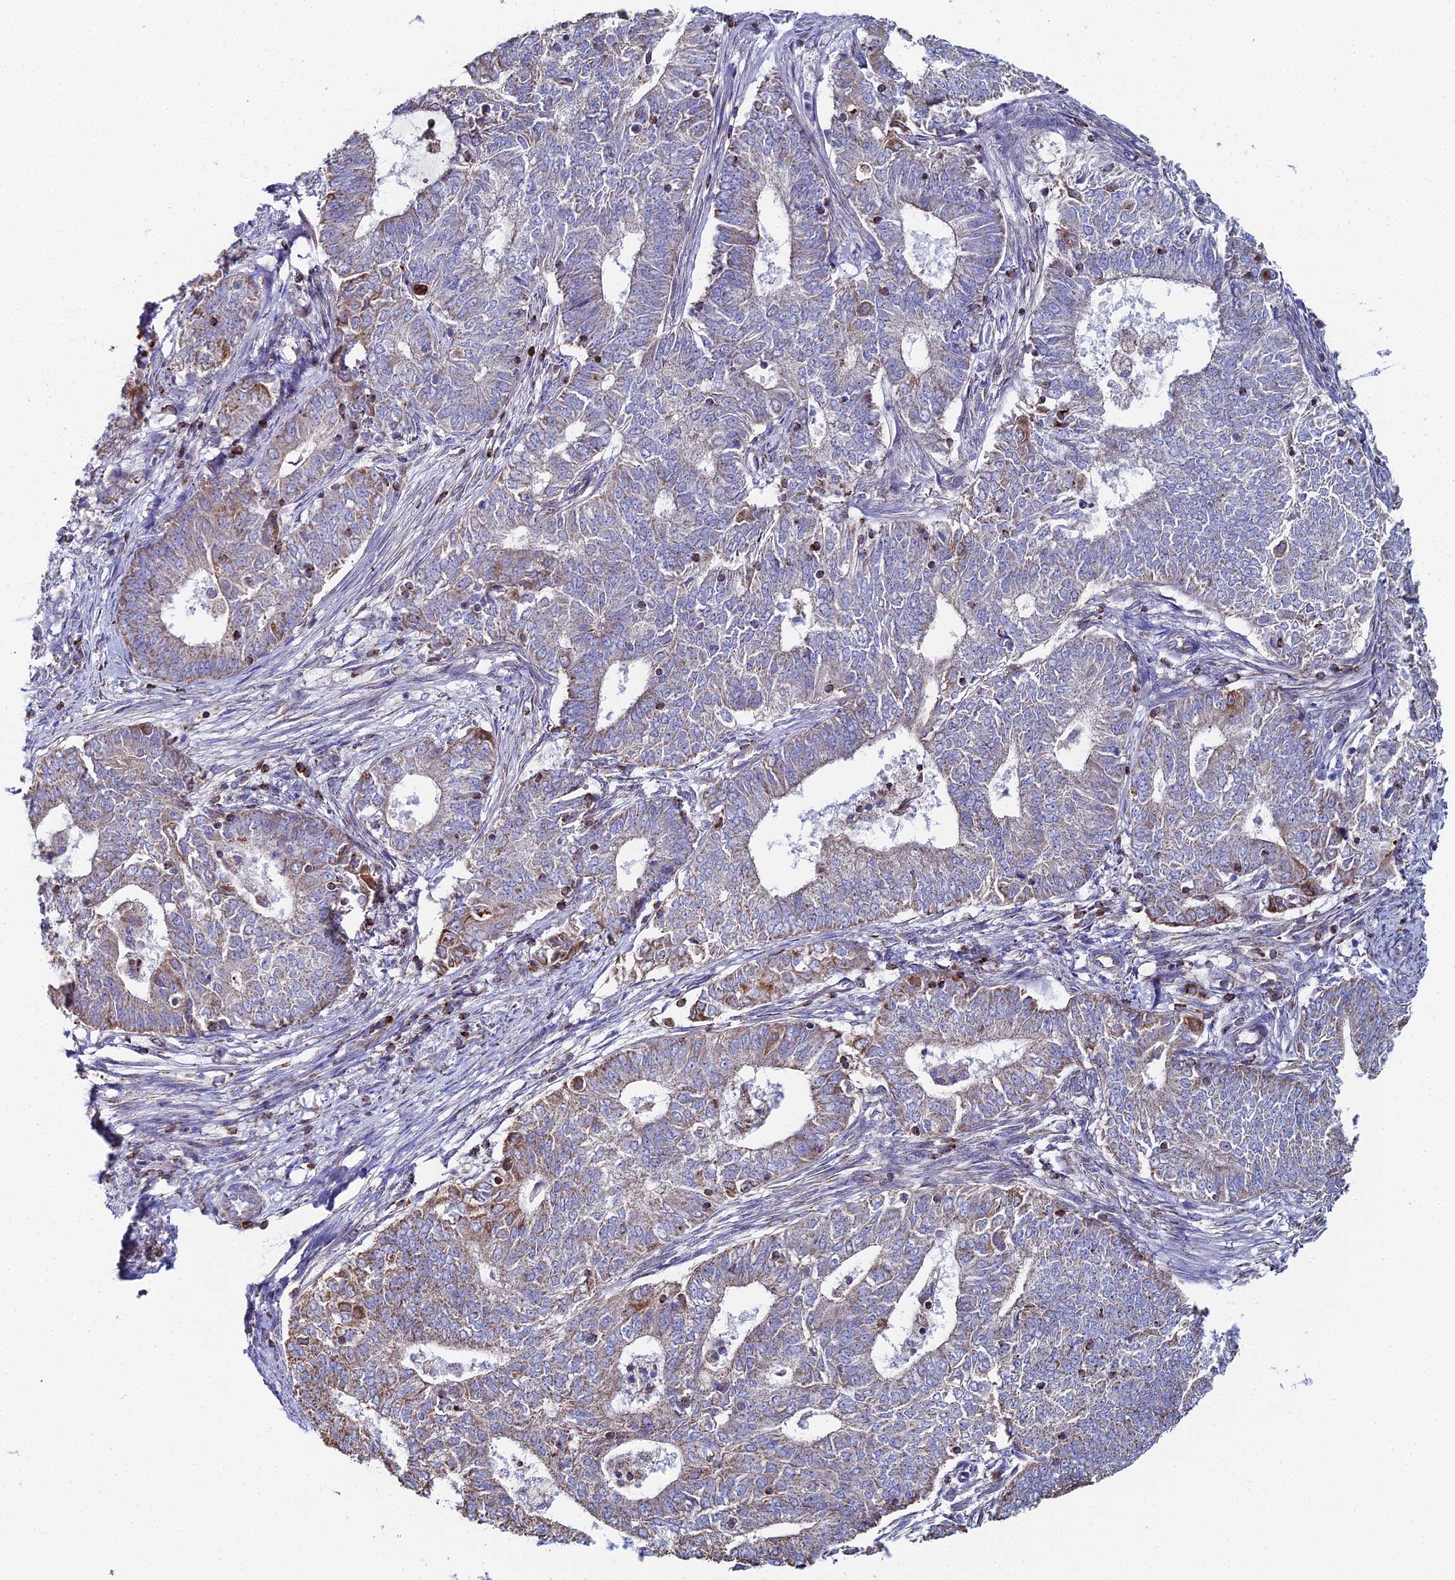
{"staining": {"intensity": "moderate", "quantity": "<25%", "location": "cytoplasmic/membranous"}, "tissue": "endometrial cancer", "cell_type": "Tumor cells", "image_type": "cancer", "snomed": [{"axis": "morphology", "description": "Adenocarcinoma, NOS"}, {"axis": "topography", "description": "Endometrium"}], "caption": "Brown immunohistochemical staining in endometrial adenocarcinoma exhibits moderate cytoplasmic/membranous expression in approximately <25% of tumor cells.", "gene": "SPOCK2", "patient": {"sex": "female", "age": 62}}